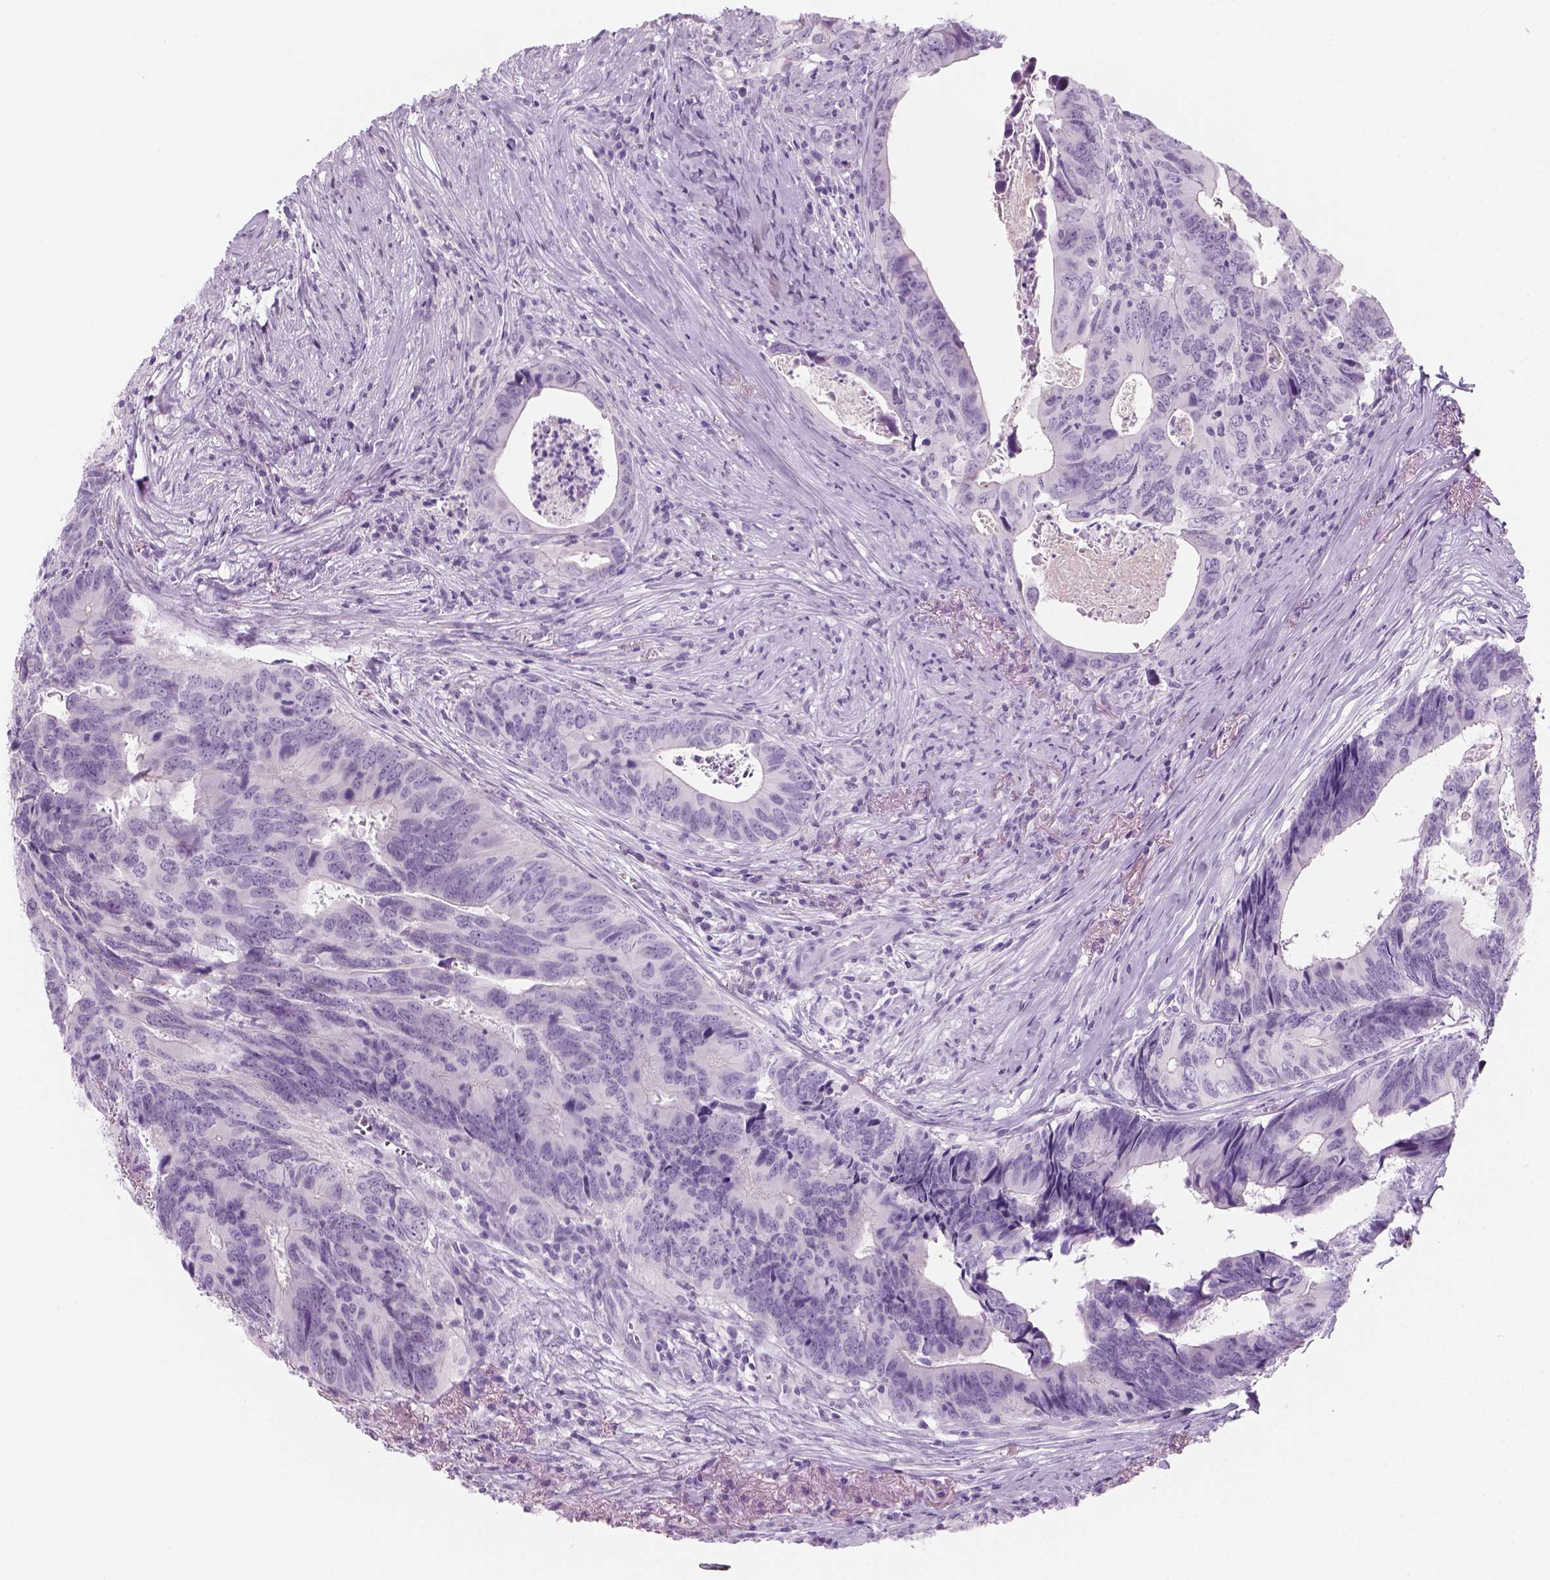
{"staining": {"intensity": "negative", "quantity": "none", "location": "none"}, "tissue": "colorectal cancer", "cell_type": "Tumor cells", "image_type": "cancer", "snomed": [{"axis": "morphology", "description": "Adenocarcinoma, NOS"}, {"axis": "topography", "description": "Colon"}], "caption": "The immunohistochemistry (IHC) image has no significant expression in tumor cells of colorectal cancer tissue. (Stains: DAB IHC with hematoxylin counter stain, Microscopy: brightfield microscopy at high magnification).", "gene": "KRTAP11-1", "patient": {"sex": "female", "age": 82}}